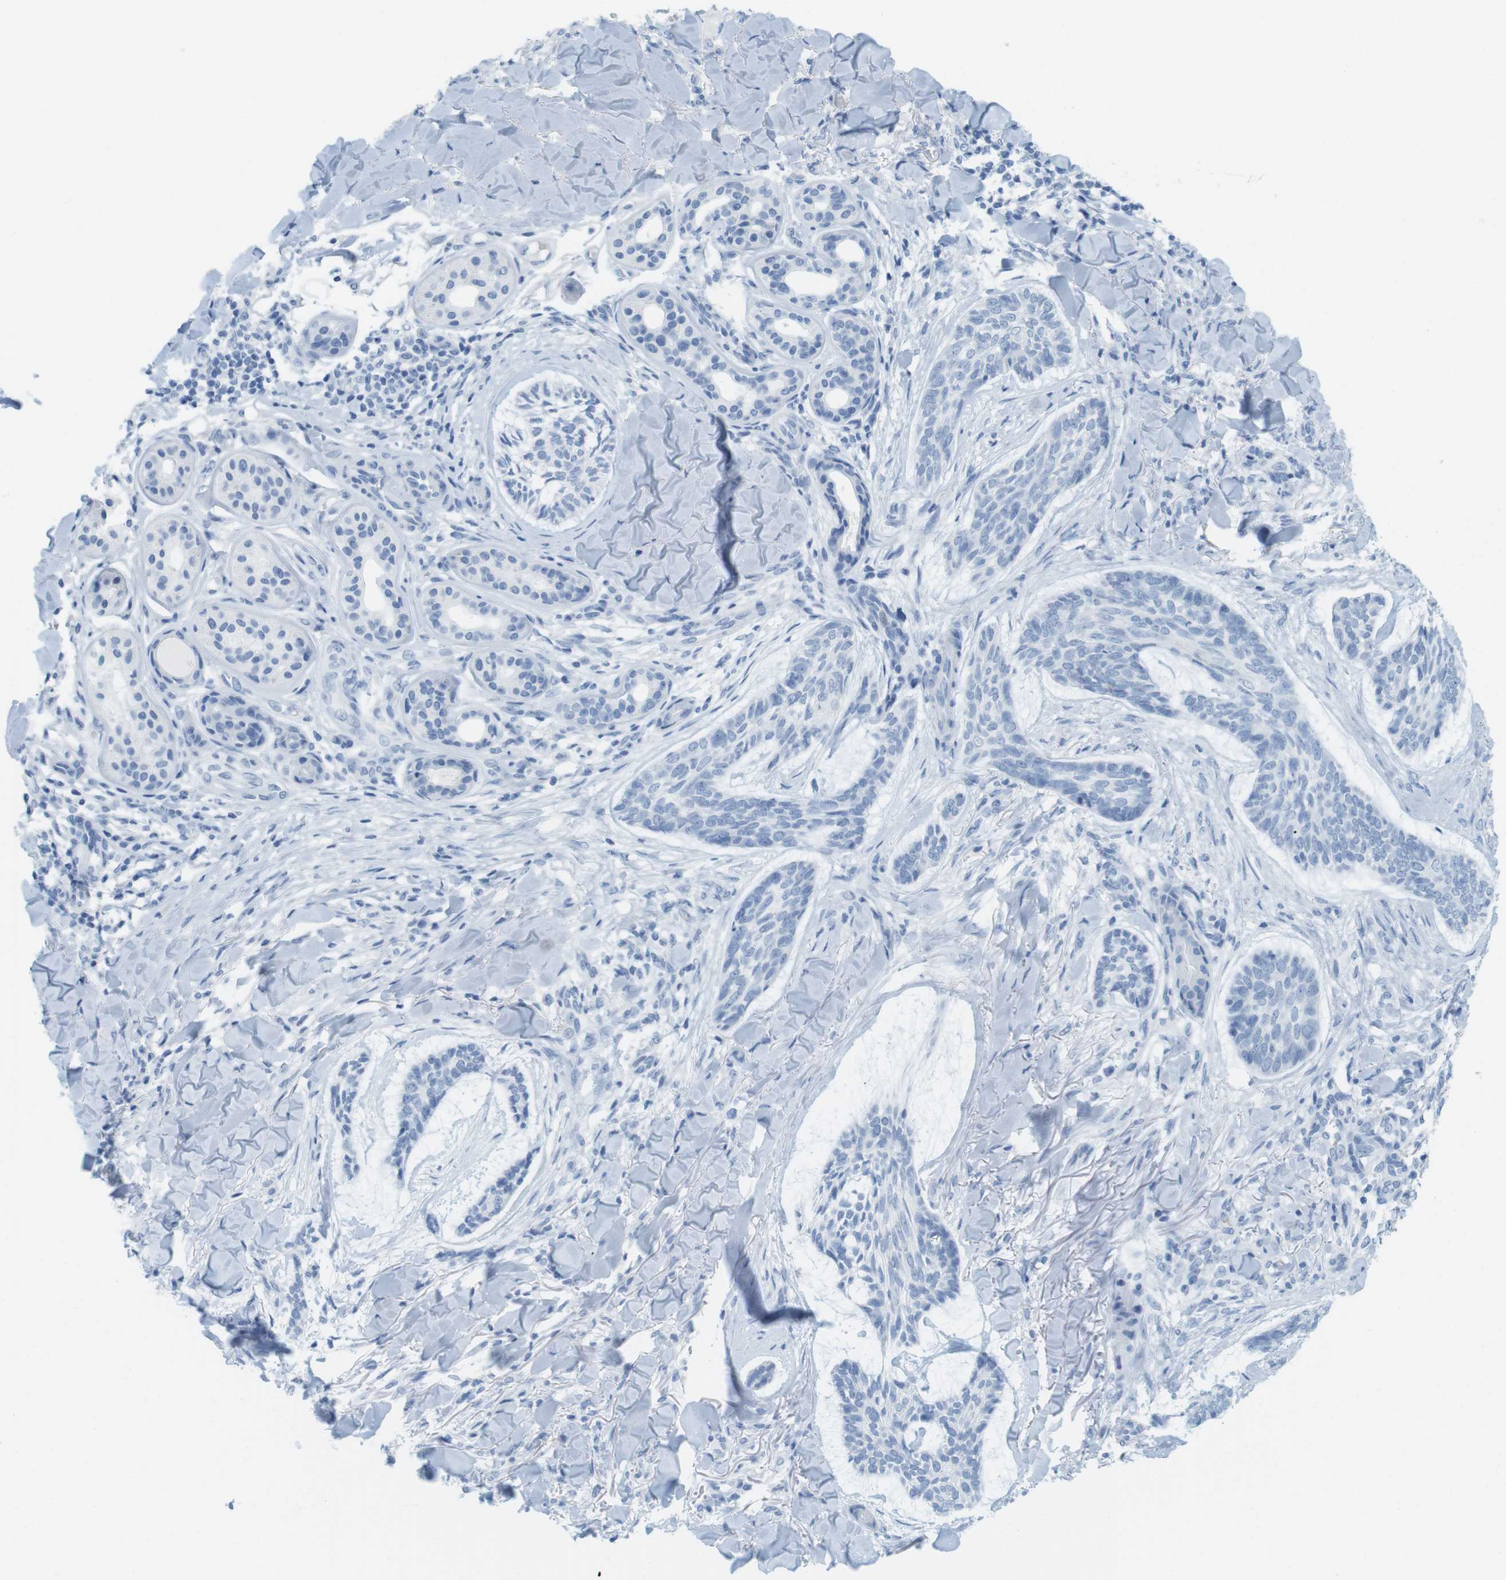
{"staining": {"intensity": "negative", "quantity": "none", "location": "none"}, "tissue": "skin cancer", "cell_type": "Tumor cells", "image_type": "cancer", "snomed": [{"axis": "morphology", "description": "Basal cell carcinoma"}, {"axis": "topography", "description": "Skin"}], "caption": "A histopathology image of basal cell carcinoma (skin) stained for a protein reveals no brown staining in tumor cells.", "gene": "TNNT2", "patient": {"sex": "male", "age": 43}}